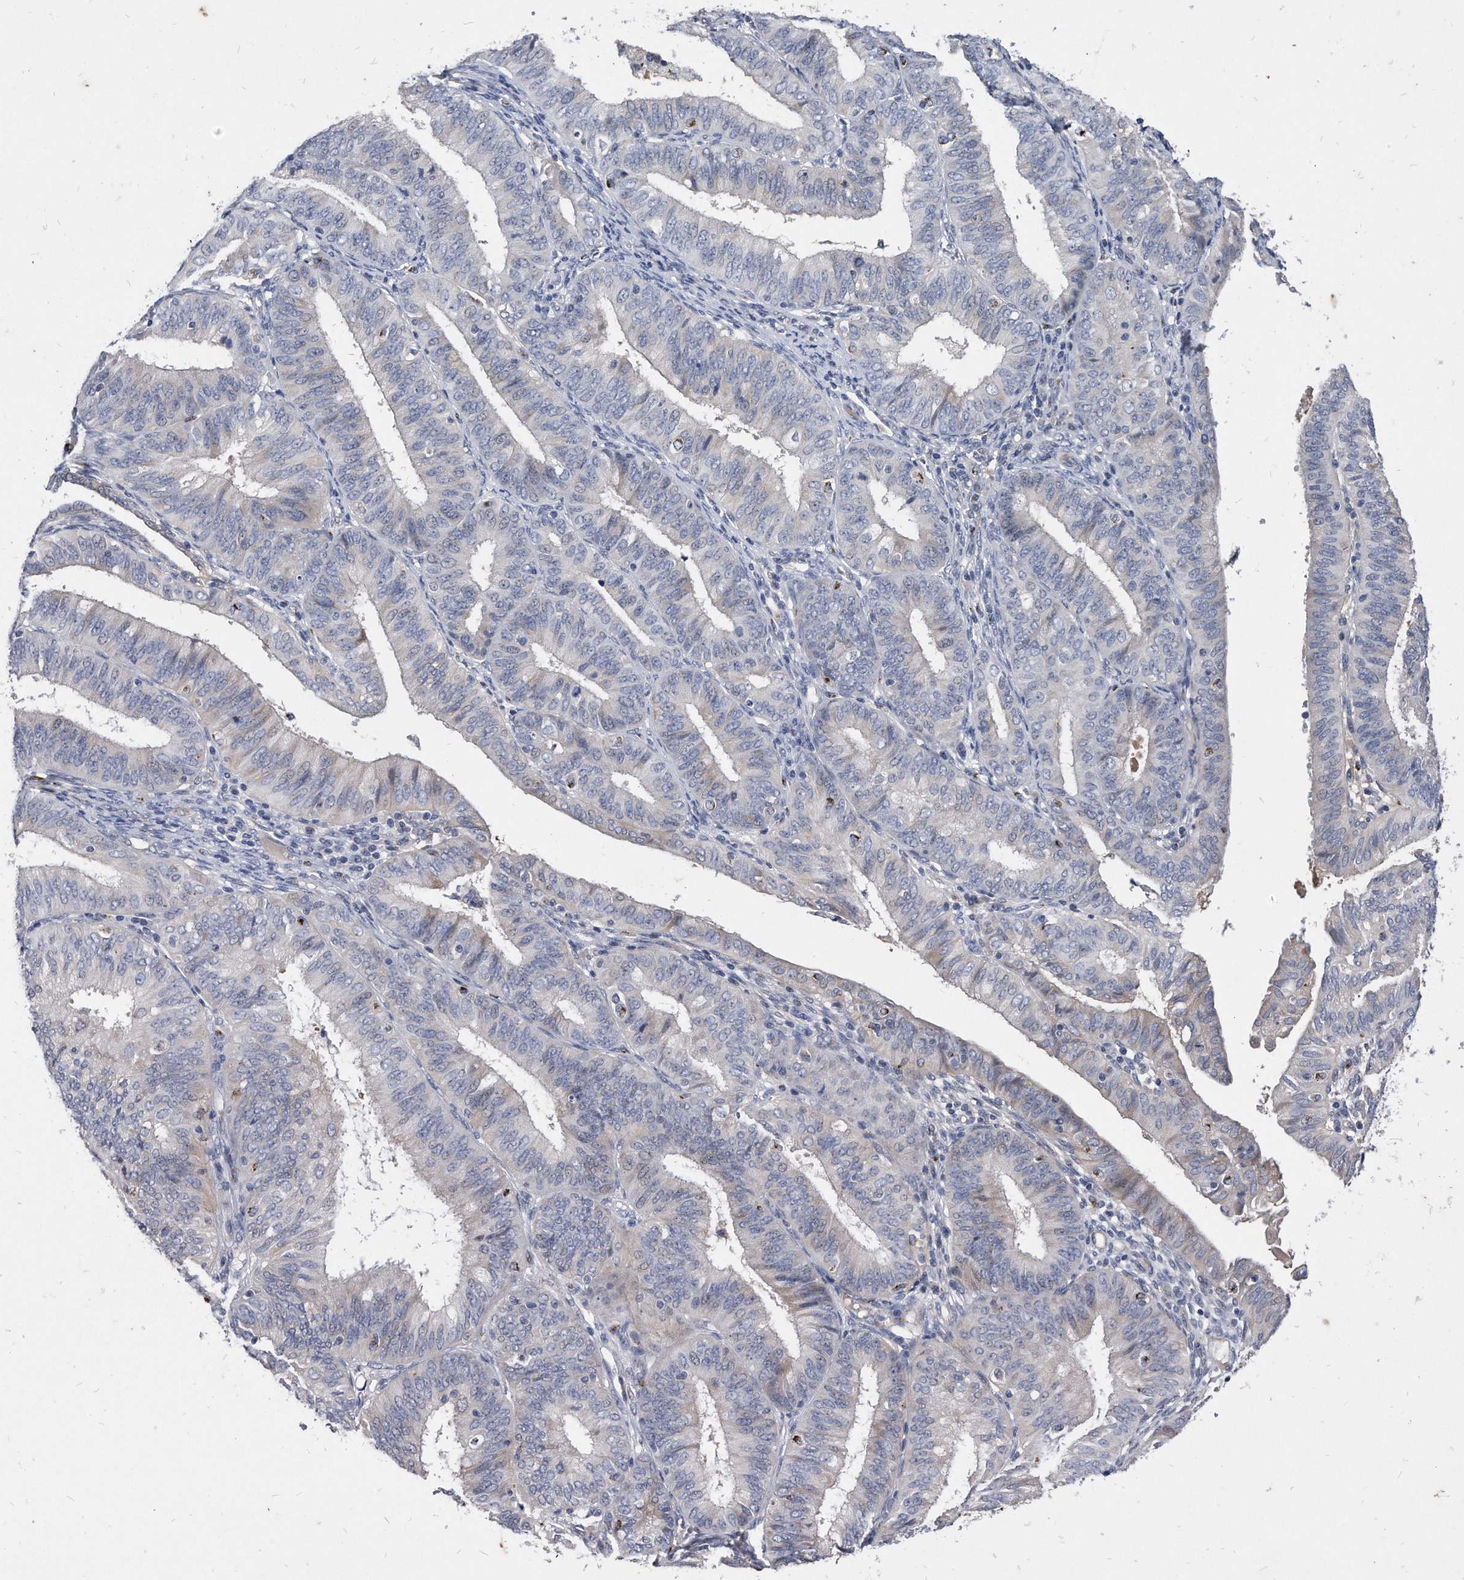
{"staining": {"intensity": "negative", "quantity": "none", "location": "none"}, "tissue": "endometrial cancer", "cell_type": "Tumor cells", "image_type": "cancer", "snomed": [{"axis": "morphology", "description": "Adenocarcinoma, NOS"}, {"axis": "topography", "description": "Endometrium"}], "caption": "Immunohistochemical staining of human adenocarcinoma (endometrial) reveals no significant positivity in tumor cells.", "gene": "MGAT4A", "patient": {"sex": "female", "age": 51}}